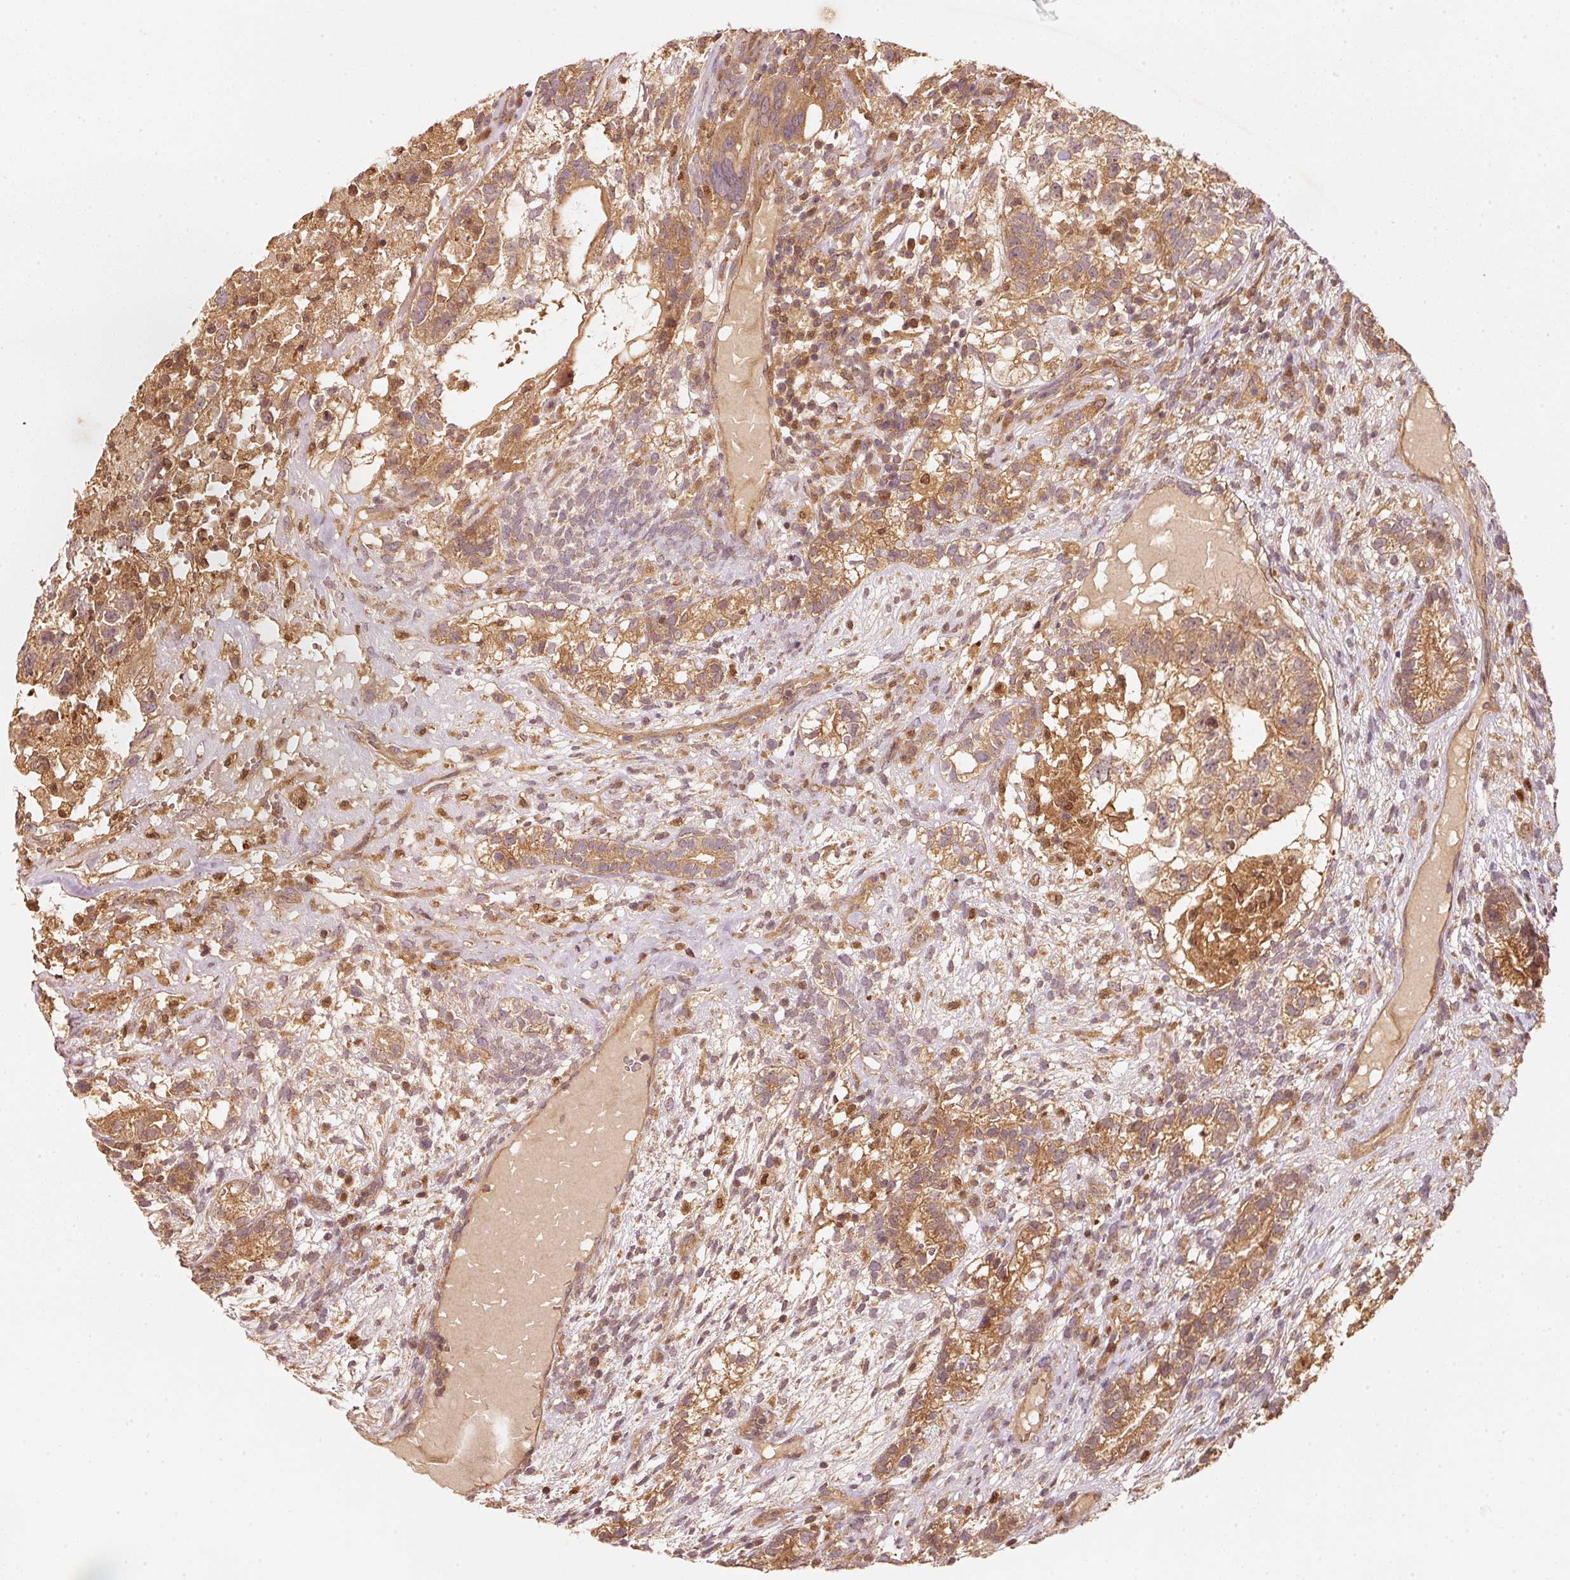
{"staining": {"intensity": "moderate", "quantity": ">75%", "location": "cytoplasmic/membranous"}, "tissue": "testis cancer", "cell_type": "Tumor cells", "image_type": "cancer", "snomed": [{"axis": "morphology", "description": "Seminoma, NOS"}, {"axis": "morphology", "description": "Carcinoma, Embryonal, NOS"}, {"axis": "topography", "description": "Testis"}], "caption": "Protein staining of testis cancer tissue demonstrates moderate cytoplasmic/membranous expression in about >75% of tumor cells.", "gene": "RRAS2", "patient": {"sex": "male", "age": 41}}